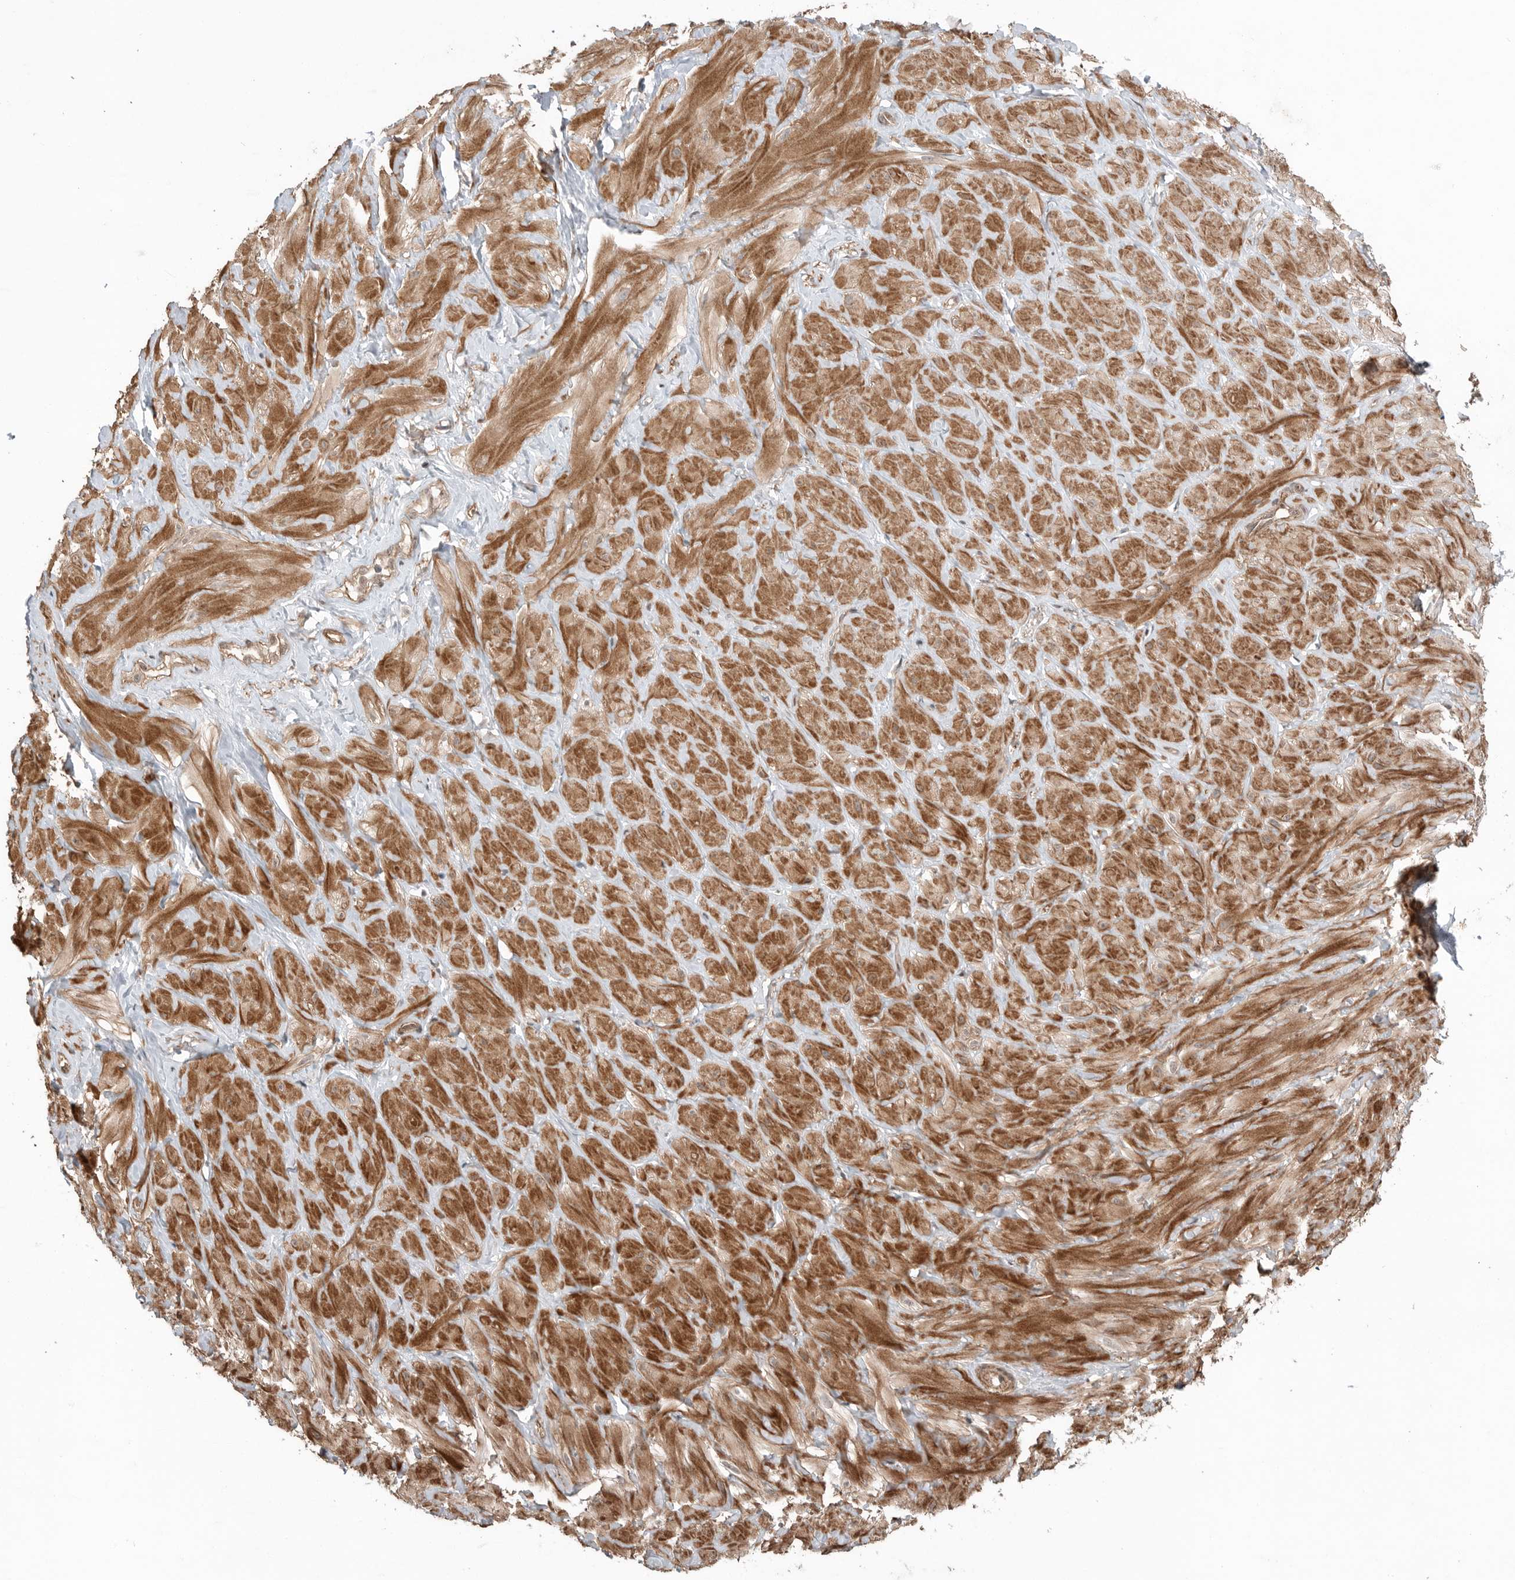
{"staining": {"intensity": "strong", "quantity": ">75%", "location": "cytoplasmic/membranous"}, "tissue": "adipose tissue", "cell_type": "Adipocytes", "image_type": "normal", "snomed": [{"axis": "morphology", "description": "Normal tissue, NOS"}, {"axis": "topography", "description": "Adipose tissue"}, {"axis": "topography", "description": "Vascular tissue"}, {"axis": "topography", "description": "Peripheral nerve tissue"}], "caption": "About >75% of adipocytes in unremarkable adipose tissue reveal strong cytoplasmic/membranous protein positivity as visualized by brown immunohistochemical staining.", "gene": "PEAK1", "patient": {"sex": "male", "age": 25}}